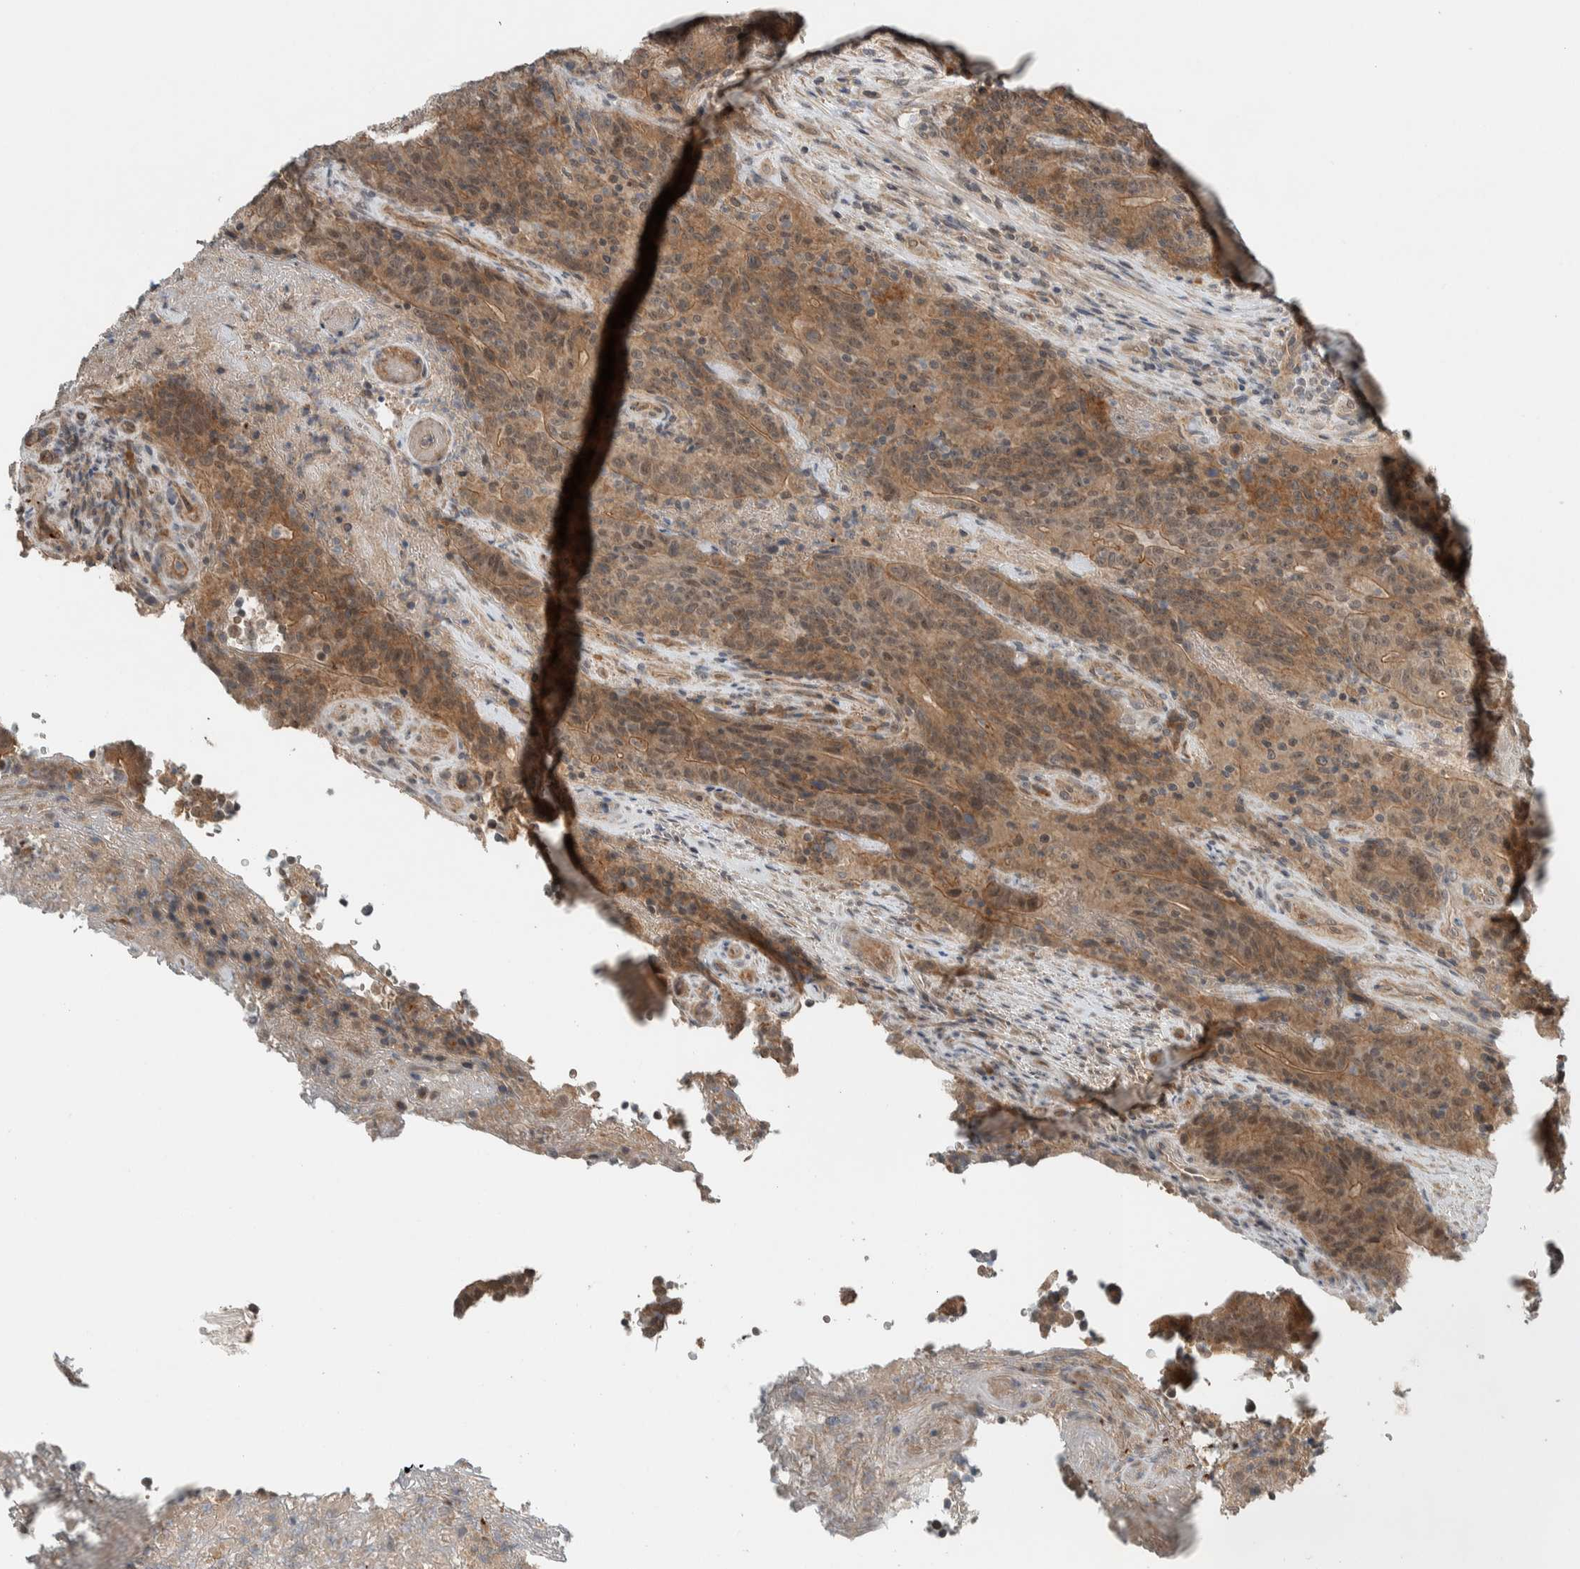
{"staining": {"intensity": "moderate", "quantity": ">75%", "location": "cytoplasmic/membranous"}, "tissue": "colorectal cancer", "cell_type": "Tumor cells", "image_type": "cancer", "snomed": [{"axis": "morphology", "description": "Normal tissue, NOS"}, {"axis": "morphology", "description": "Adenocarcinoma, NOS"}, {"axis": "topography", "description": "Colon"}], "caption": "This photomicrograph reveals IHC staining of colorectal adenocarcinoma, with medium moderate cytoplasmic/membranous expression in about >75% of tumor cells.", "gene": "ARMC7", "patient": {"sex": "female", "age": 75}}